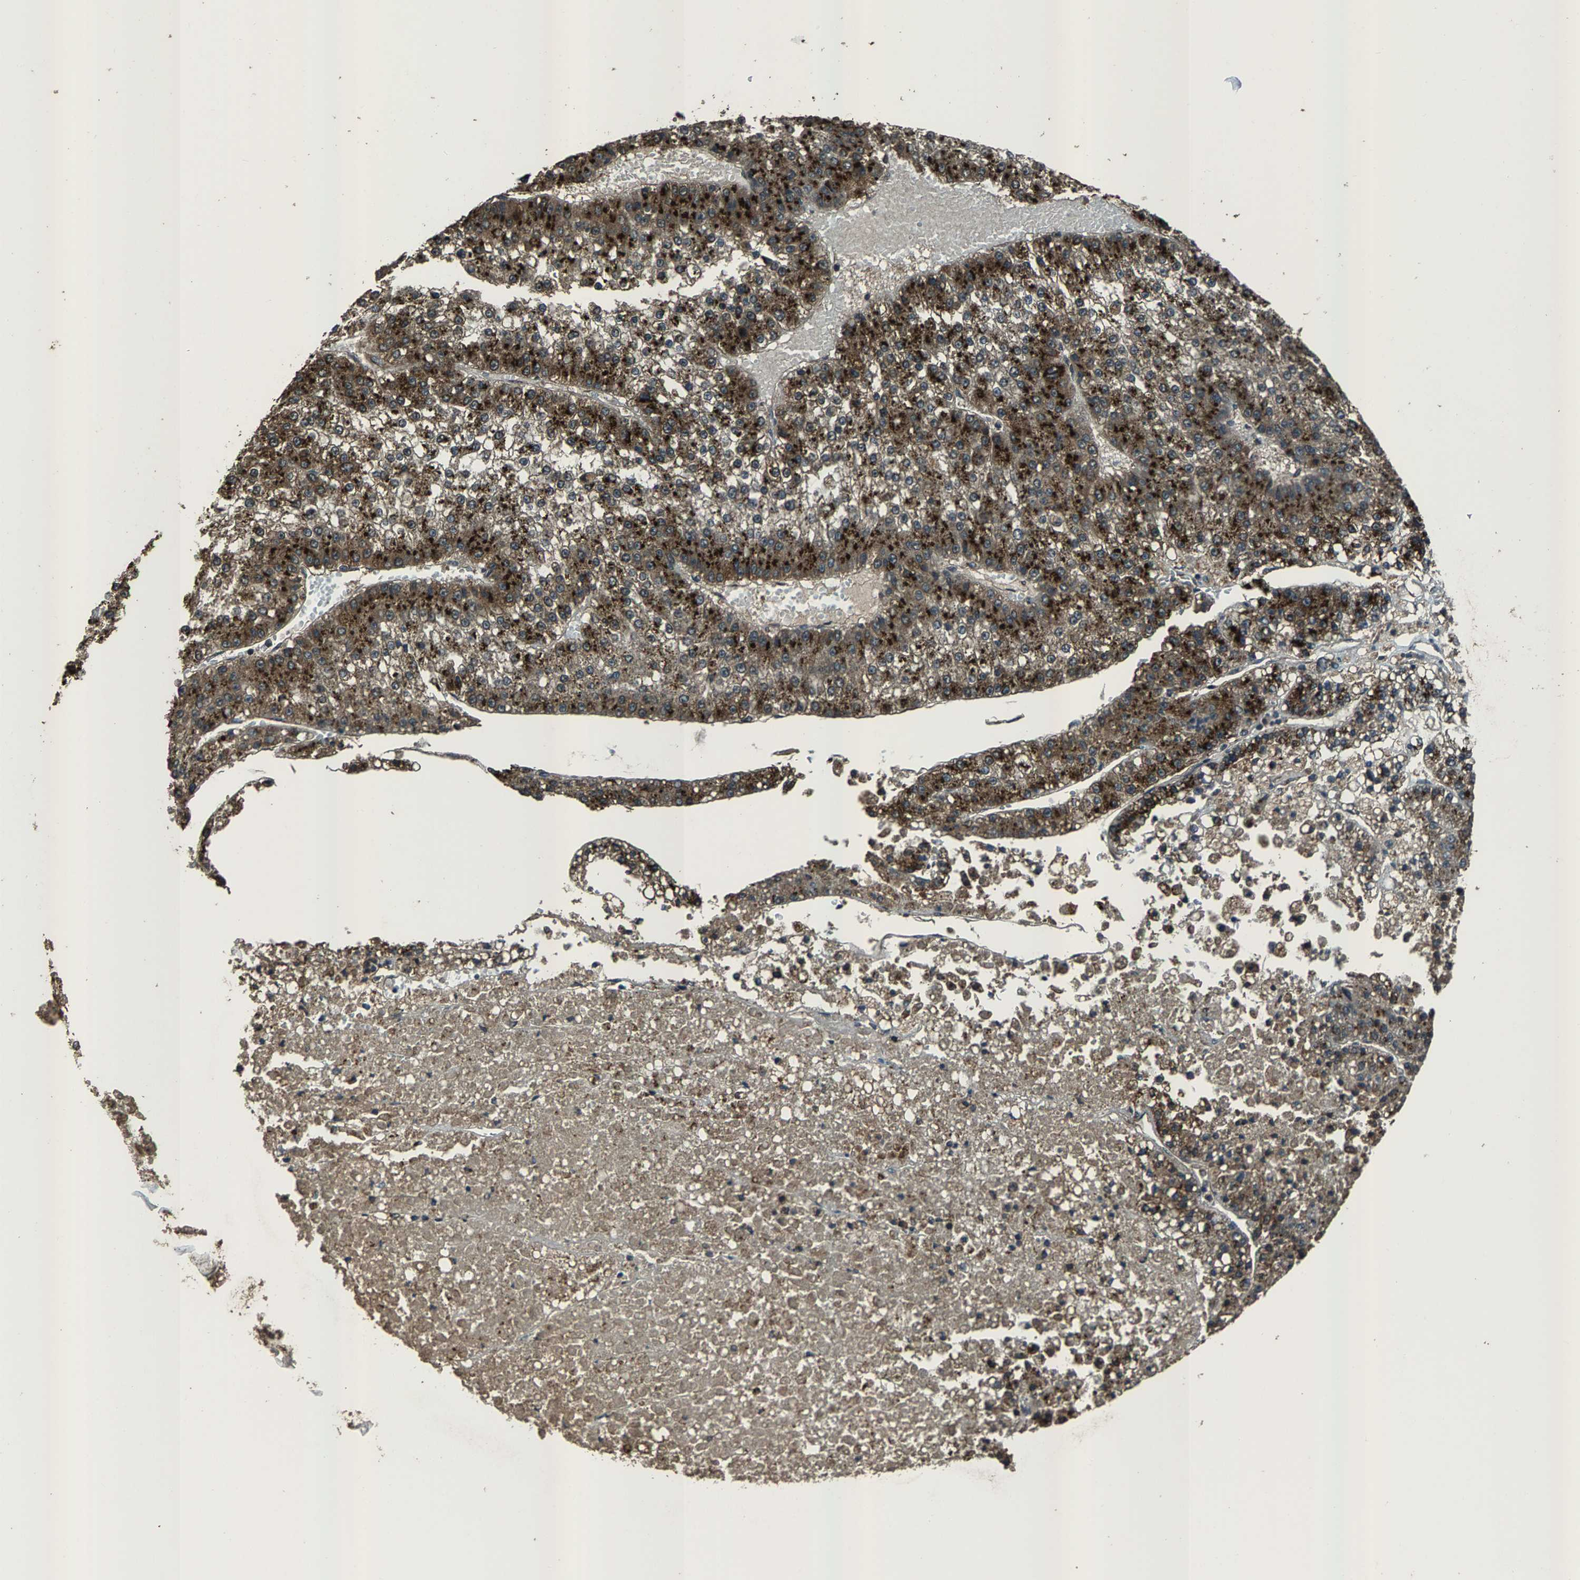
{"staining": {"intensity": "moderate", "quantity": ">75%", "location": "cytoplasmic/membranous"}, "tissue": "liver cancer", "cell_type": "Tumor cells", "image_type": "cancer", "snomed": [{"axis": "morphology", "description": "Carcinoma, Hepatocellular, NOS"}, {"axis": "topography", "description": "Liver"}], "caption": "Human liver hepatocellular carcinoma stained with a brown dye demonstrates moderate cytoplasmic/membranous positive staining in about >75% of tumor cells.", "gene": "SLC38A10", "patient": {"sex": "female", "age": 73}}